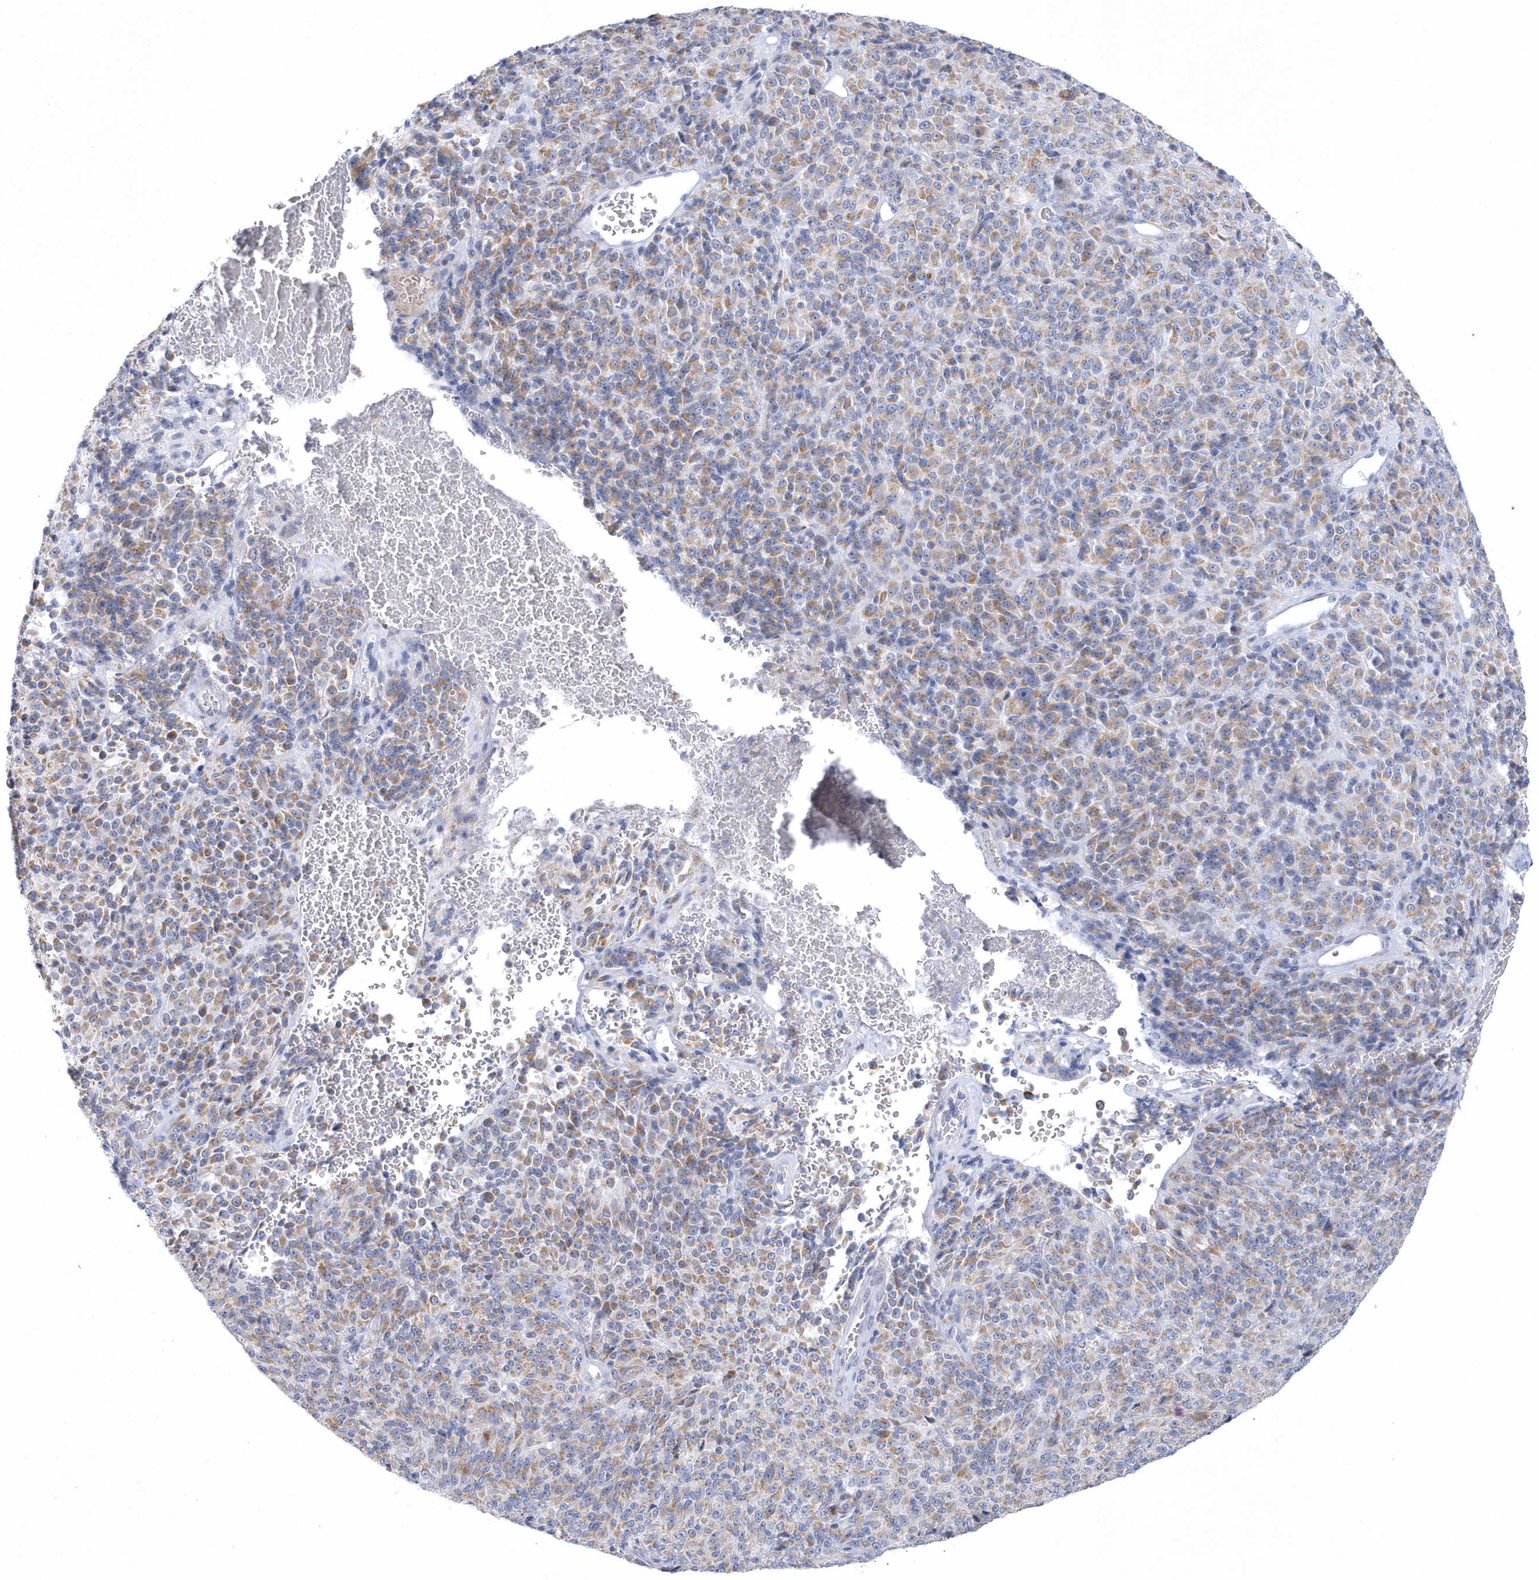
{"staining": {"intensity": "weak", "quantity": "<25%", "location": "cytoplasmic/membranous"}, "tissue": "melanoma", "cell_type": "Tumor cells", "image_type": "cancer", "snomed": [{"axis": "morphology", "description": "Malignant melanoma, Metastatic site"}, {"axis": "topography", "description": "Brain"}], "caption": "A high-resolution photomicrograph shows IHC staining of malignant melanoma (metastatic site), which shows no significant staining in tumor cells.", "gene": "NIPAL1", "patient": {"sex": "female", "age": 56}}